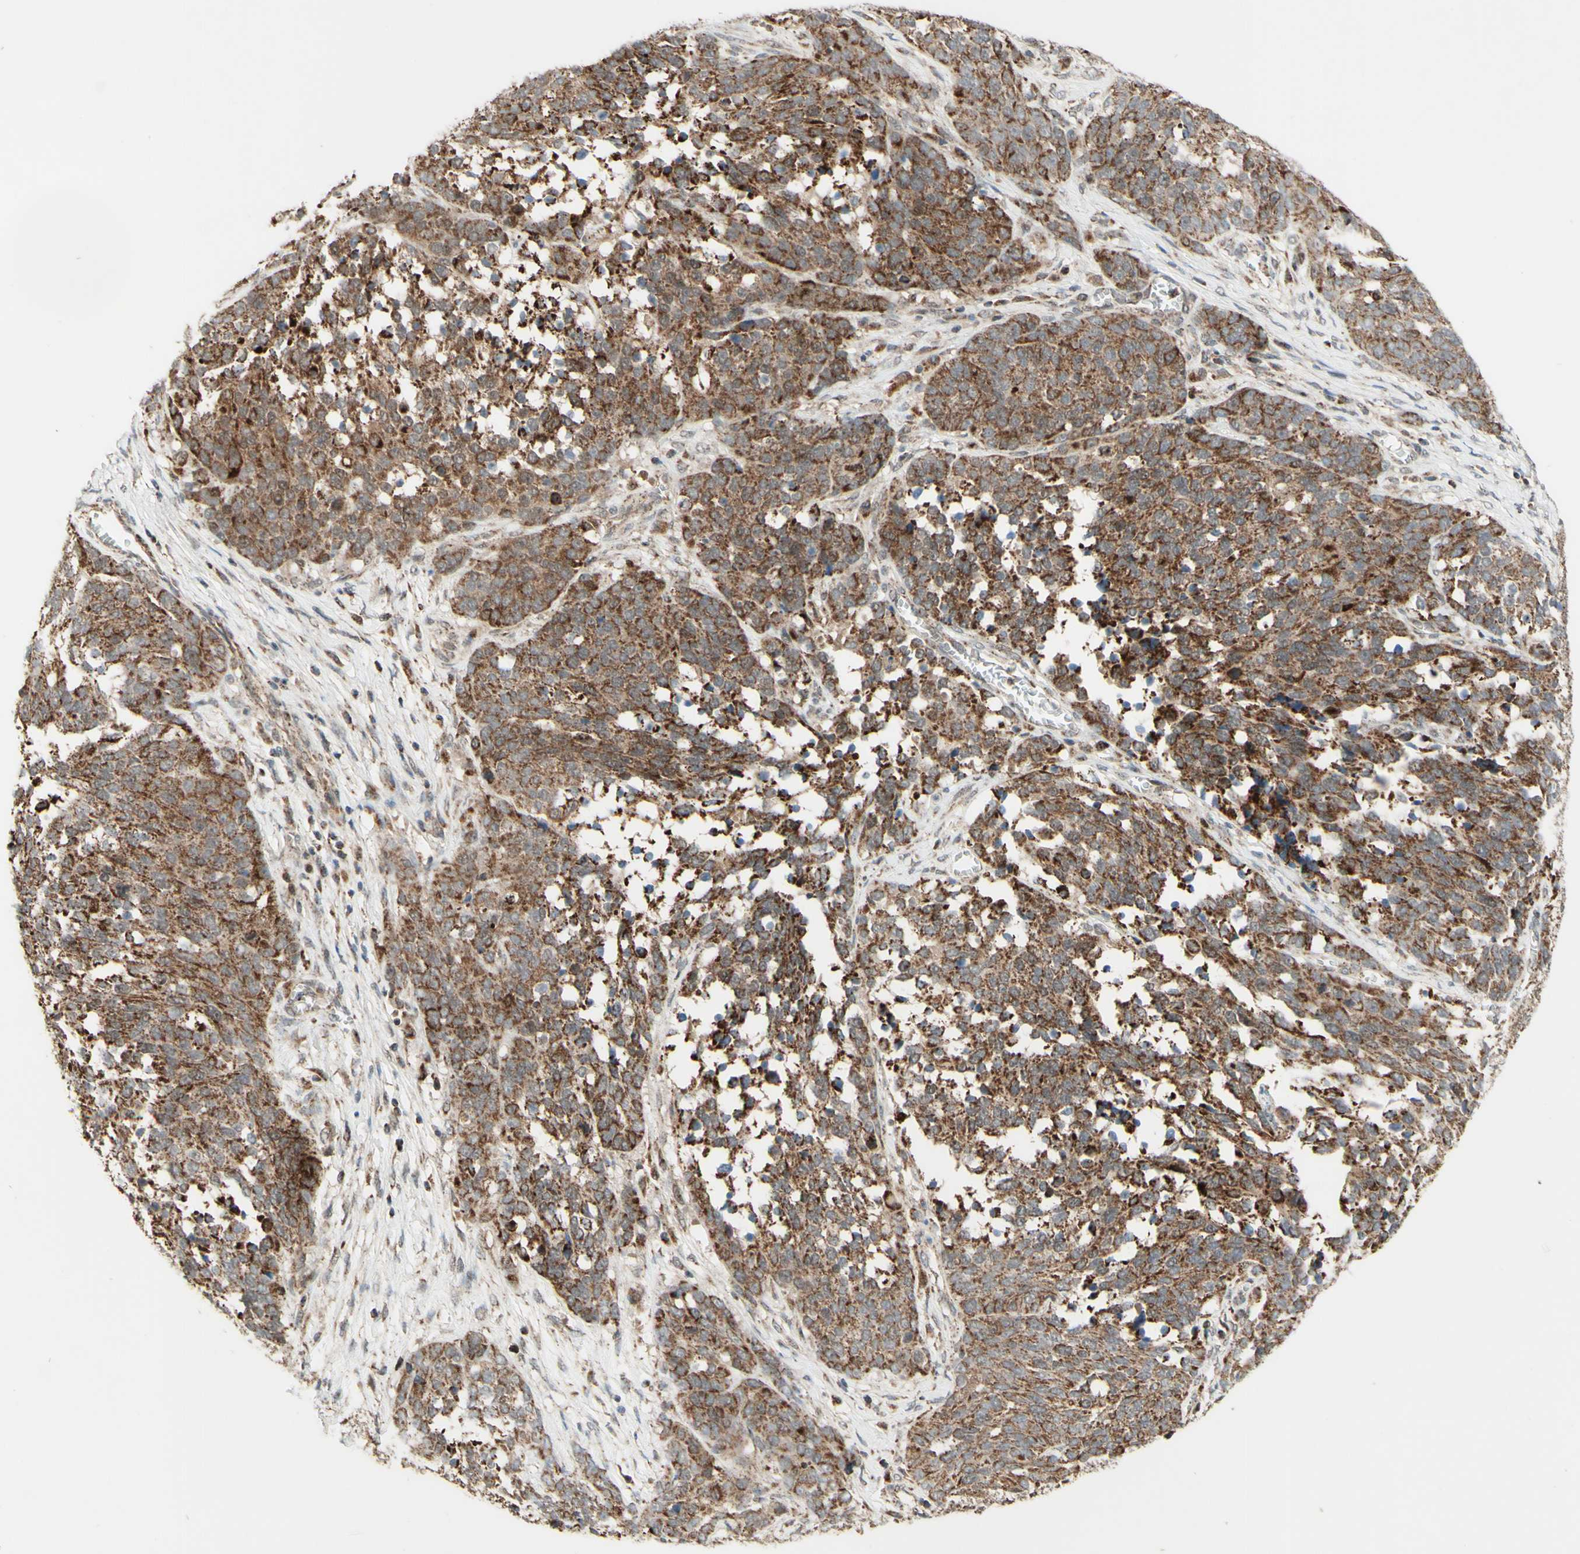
{"staining": {"intensity": "moderate", "quantity": ">75%", "location": "cytoplasmic/membranous"}, "tissue": "ovarian cancer", "cell_type": "Tumor cells", "image_type": "cancer", "snomed": [{"axis": "morphology", "description": "Cystadenocarcinoma, serous, NOS"}, {"axis": "topography", "description": "Ovary"}], "caption": "Ovarian serous cystadenocarcinoma stained with a brown dye demonstrates moderate cytoplasmic/membranous positive positivity in approximately >75% of tumor cells.", "gene": "DHRS3", "patient": {"sex": "female", "age": 44}}